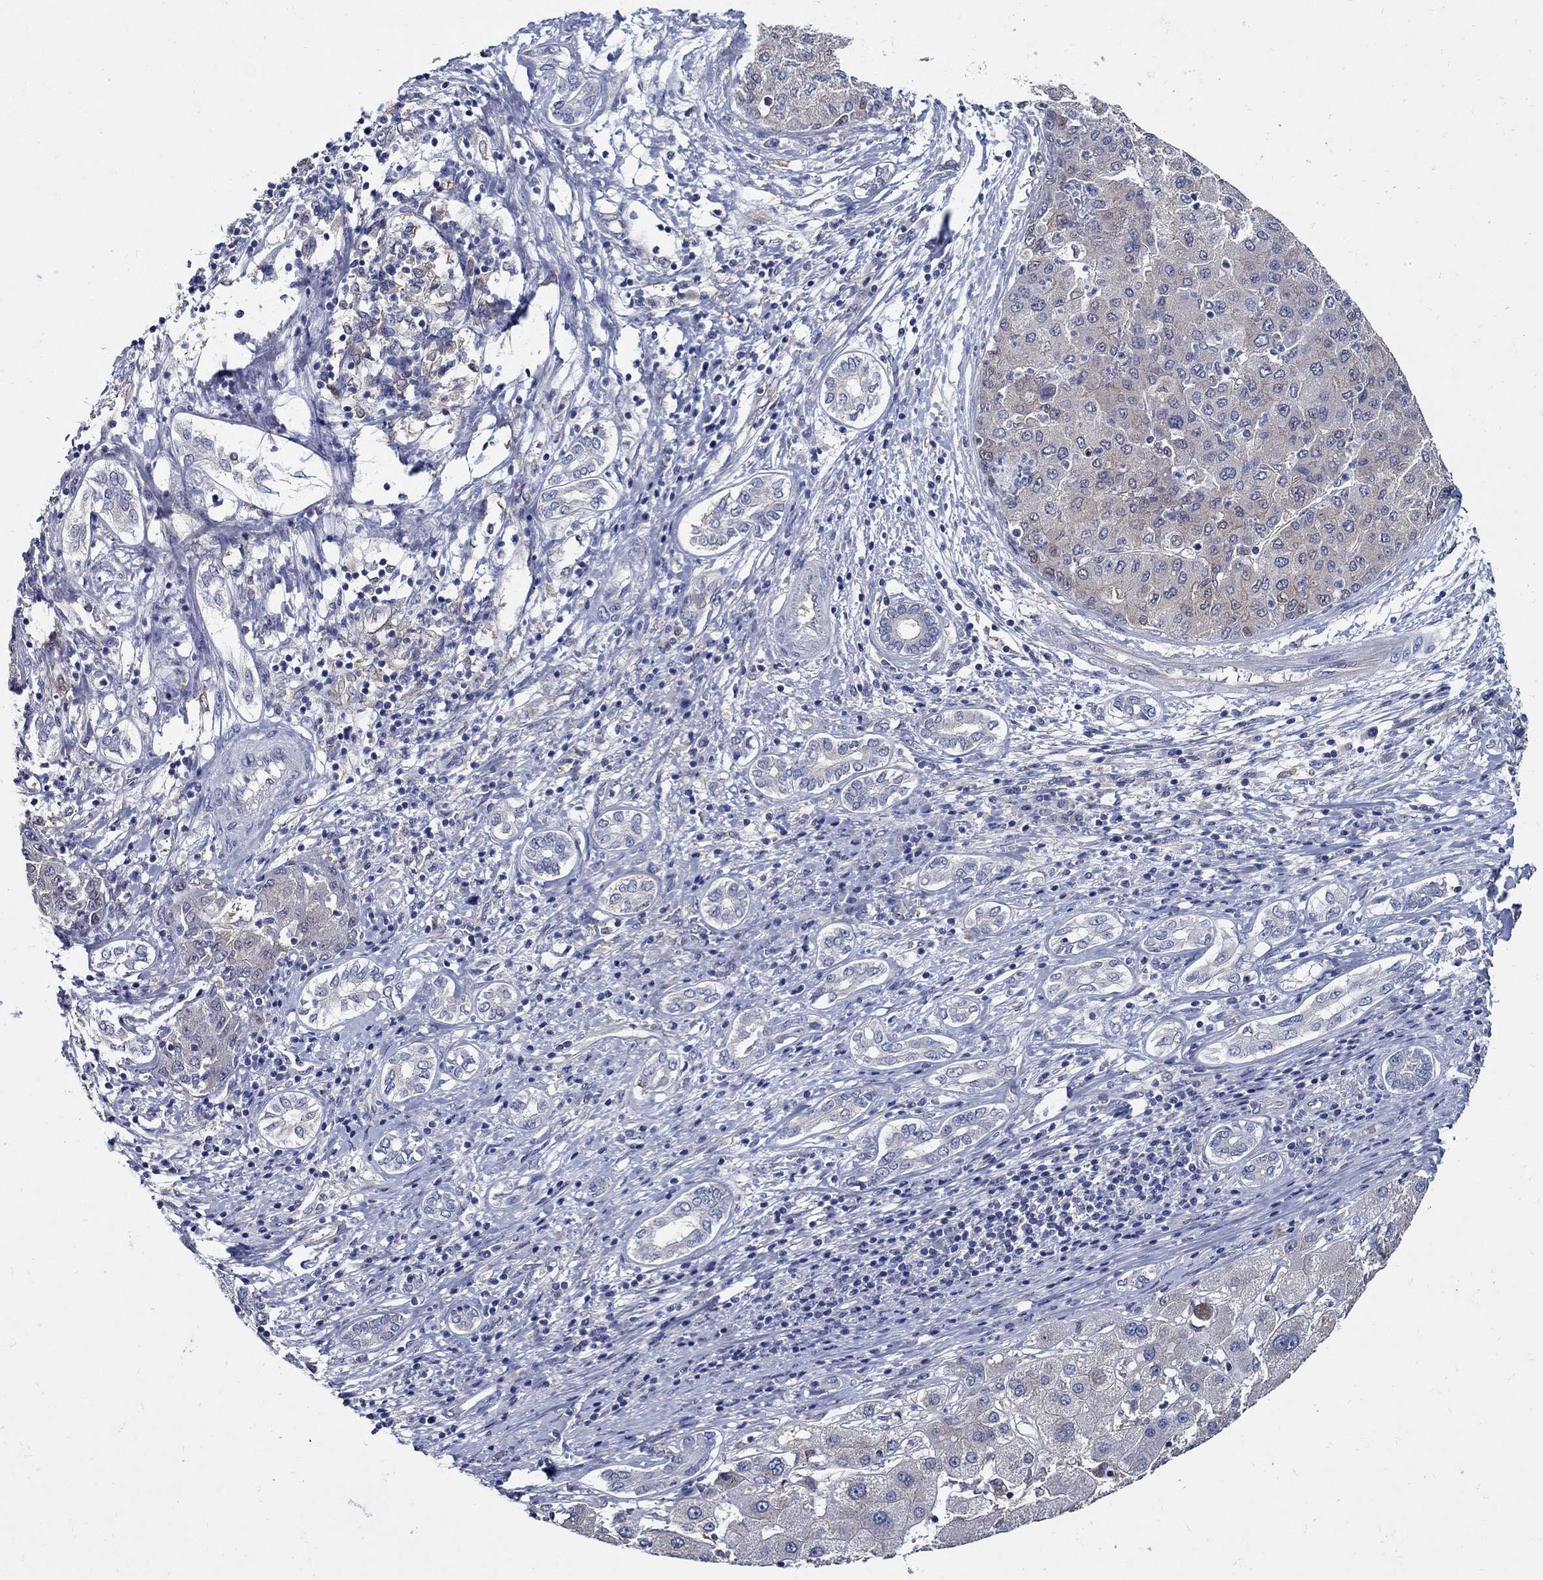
{"staining": {"intensity": "weak", "quantity": "<25%", "location": "cytoplasmic/membranous"}, "tissue": "liver cancer", "cell_type": "Tumor cells", "image_type": "cancer", "snomed": [{"axis": "morphology", "description": "Carcinoma, Hepatocellular, NOS"}, {"axis": "topography", "description": "Liver"}], "caption": "This is an immunohistochemistry (IHC) photomicrograph of human liver cancer. There is no staining in tumor cells.", "gene": "MTHFR", "patient": {"sex": "male", "age": 65}}